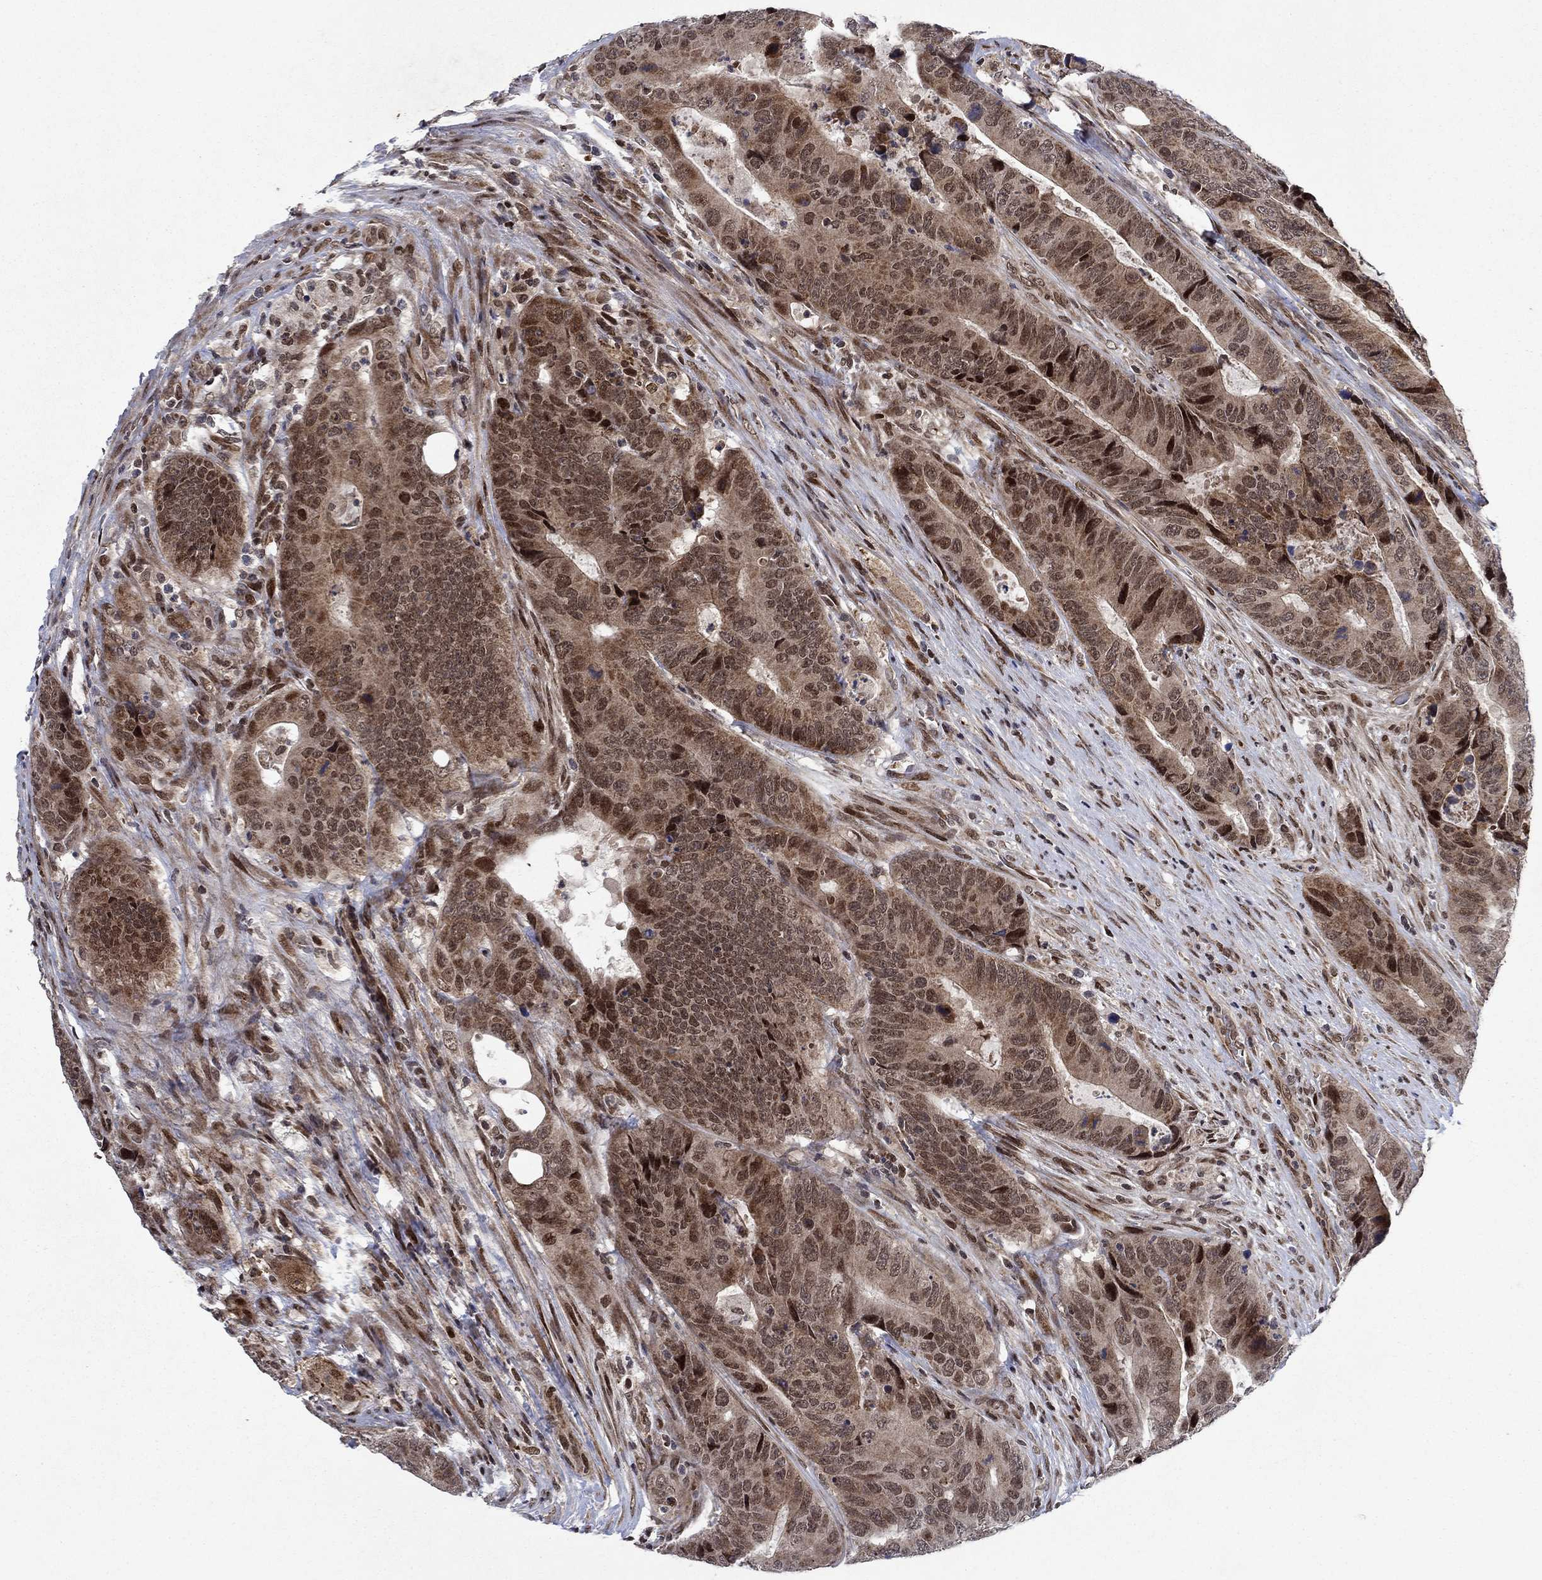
{"staining": {"intensity": "strong", "quantity": "<25%", "location": "cytoplasmic/membranous,nuclear"}, "tissue": "colorectal cancer", "cell_type": "Tumor cells", "image_type": "cancer", "snomed": [{"axis": "morphology", "description": "Adenocarcinoma, NOS"}, {"axis": "topography", "description": "Colon"}], "caption": "Immunohistochemical staining of colorectal cancer exhibits medium levels of strong cytoplasmic/membranous and nuclear expression in approximately <25% of tumor cells.", "gene": "PRICKLE4", "patient": {"sex": "female", "age": 56}}